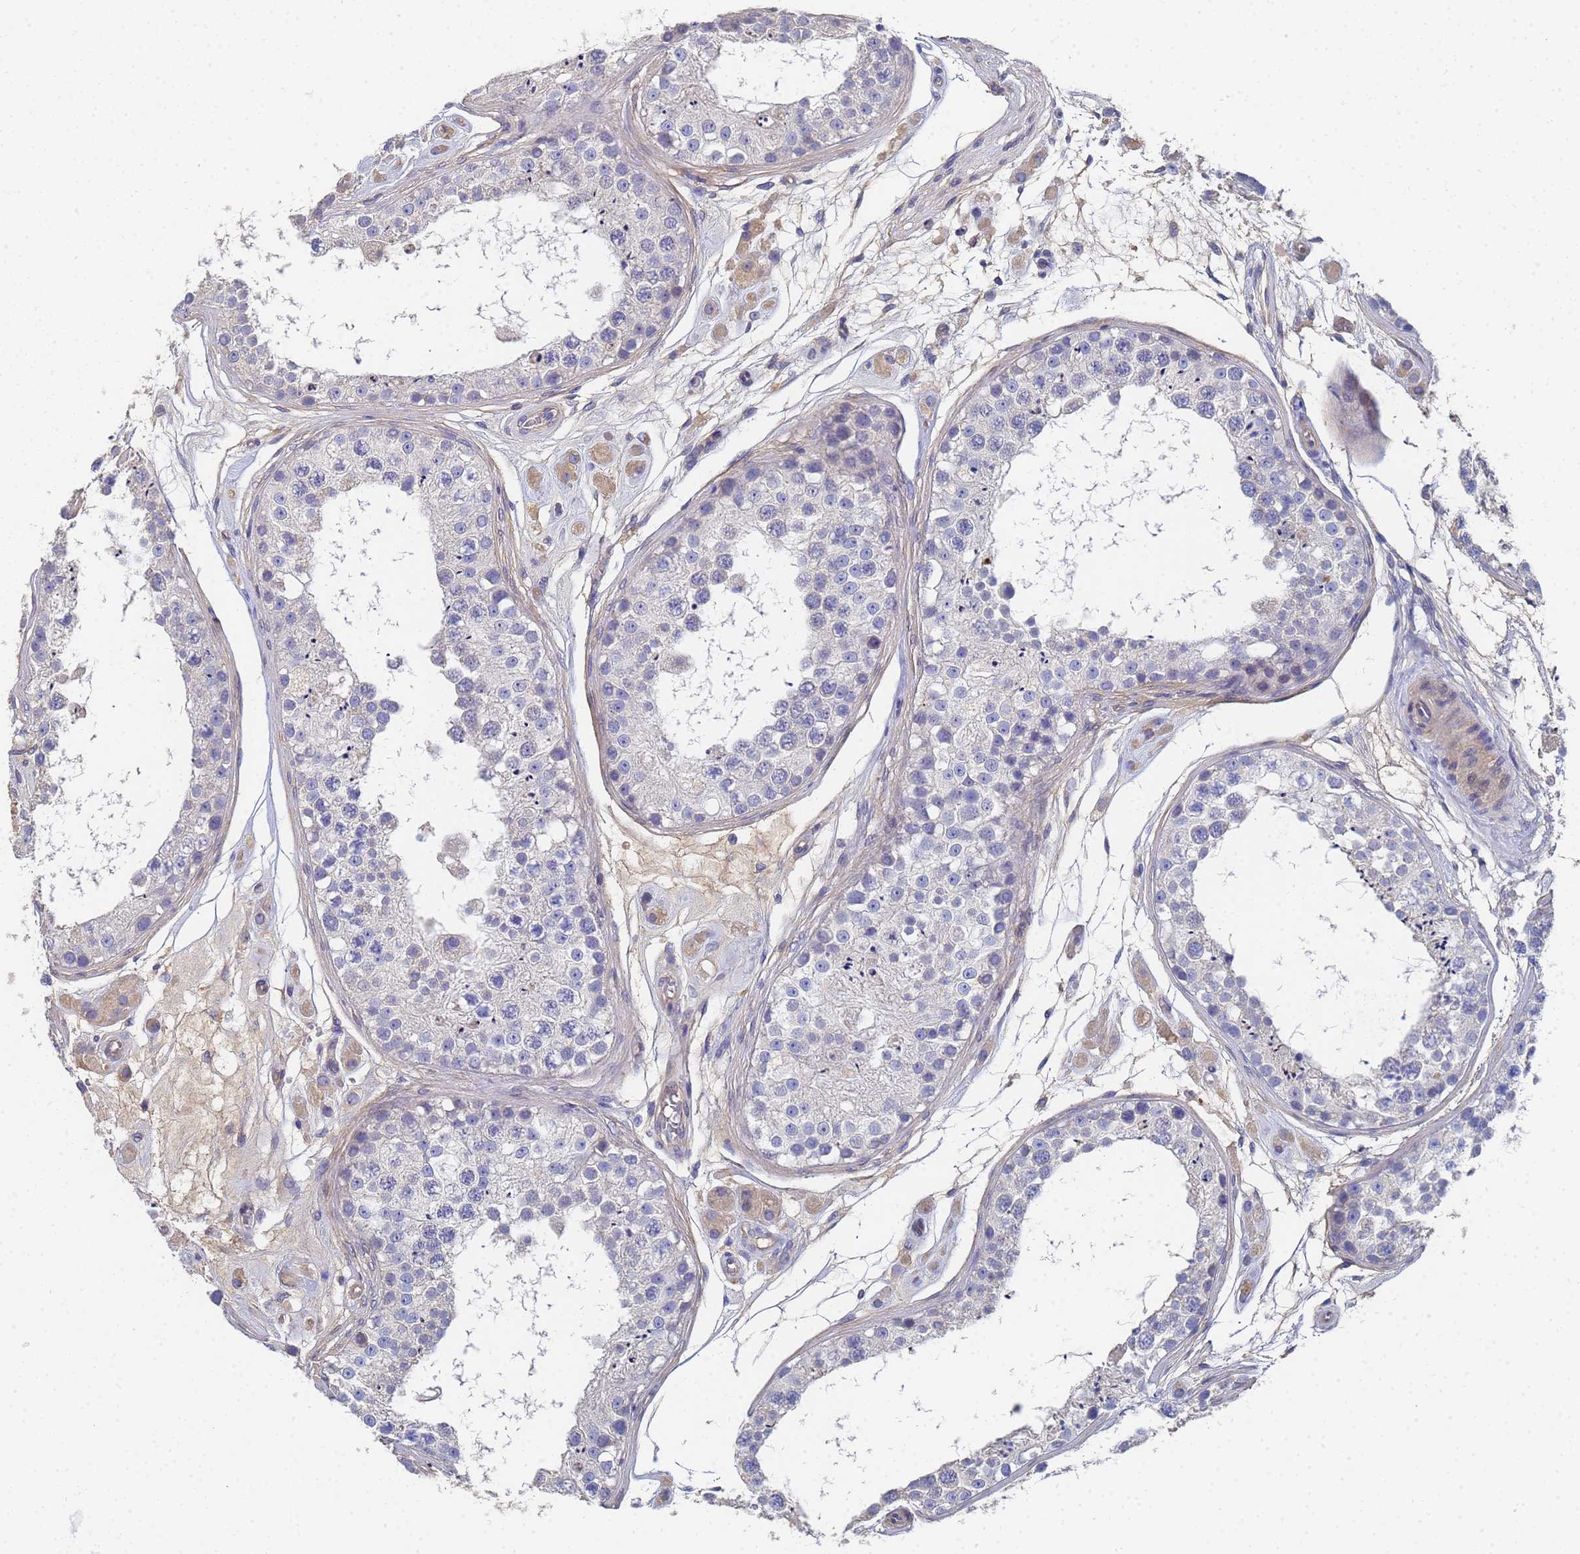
{"staining": {"intensity": "negative", "quantity": "none", "location": "none"}, "tissue": "testis", "cell_type": "Cells in seminiferous ducts", "image_type": "normal", "snomed": [{"axis": "morphology", "description": "Normal tissue, NOS"}, {"axis": "topography", "description": "Testis"}], "caption": "This is an IHC photomicrograph of normal testis. There is no expression in cells in seminiferous ducts.", "gene": "LBX2", "patient": {"sex": "male", "age": 25}}